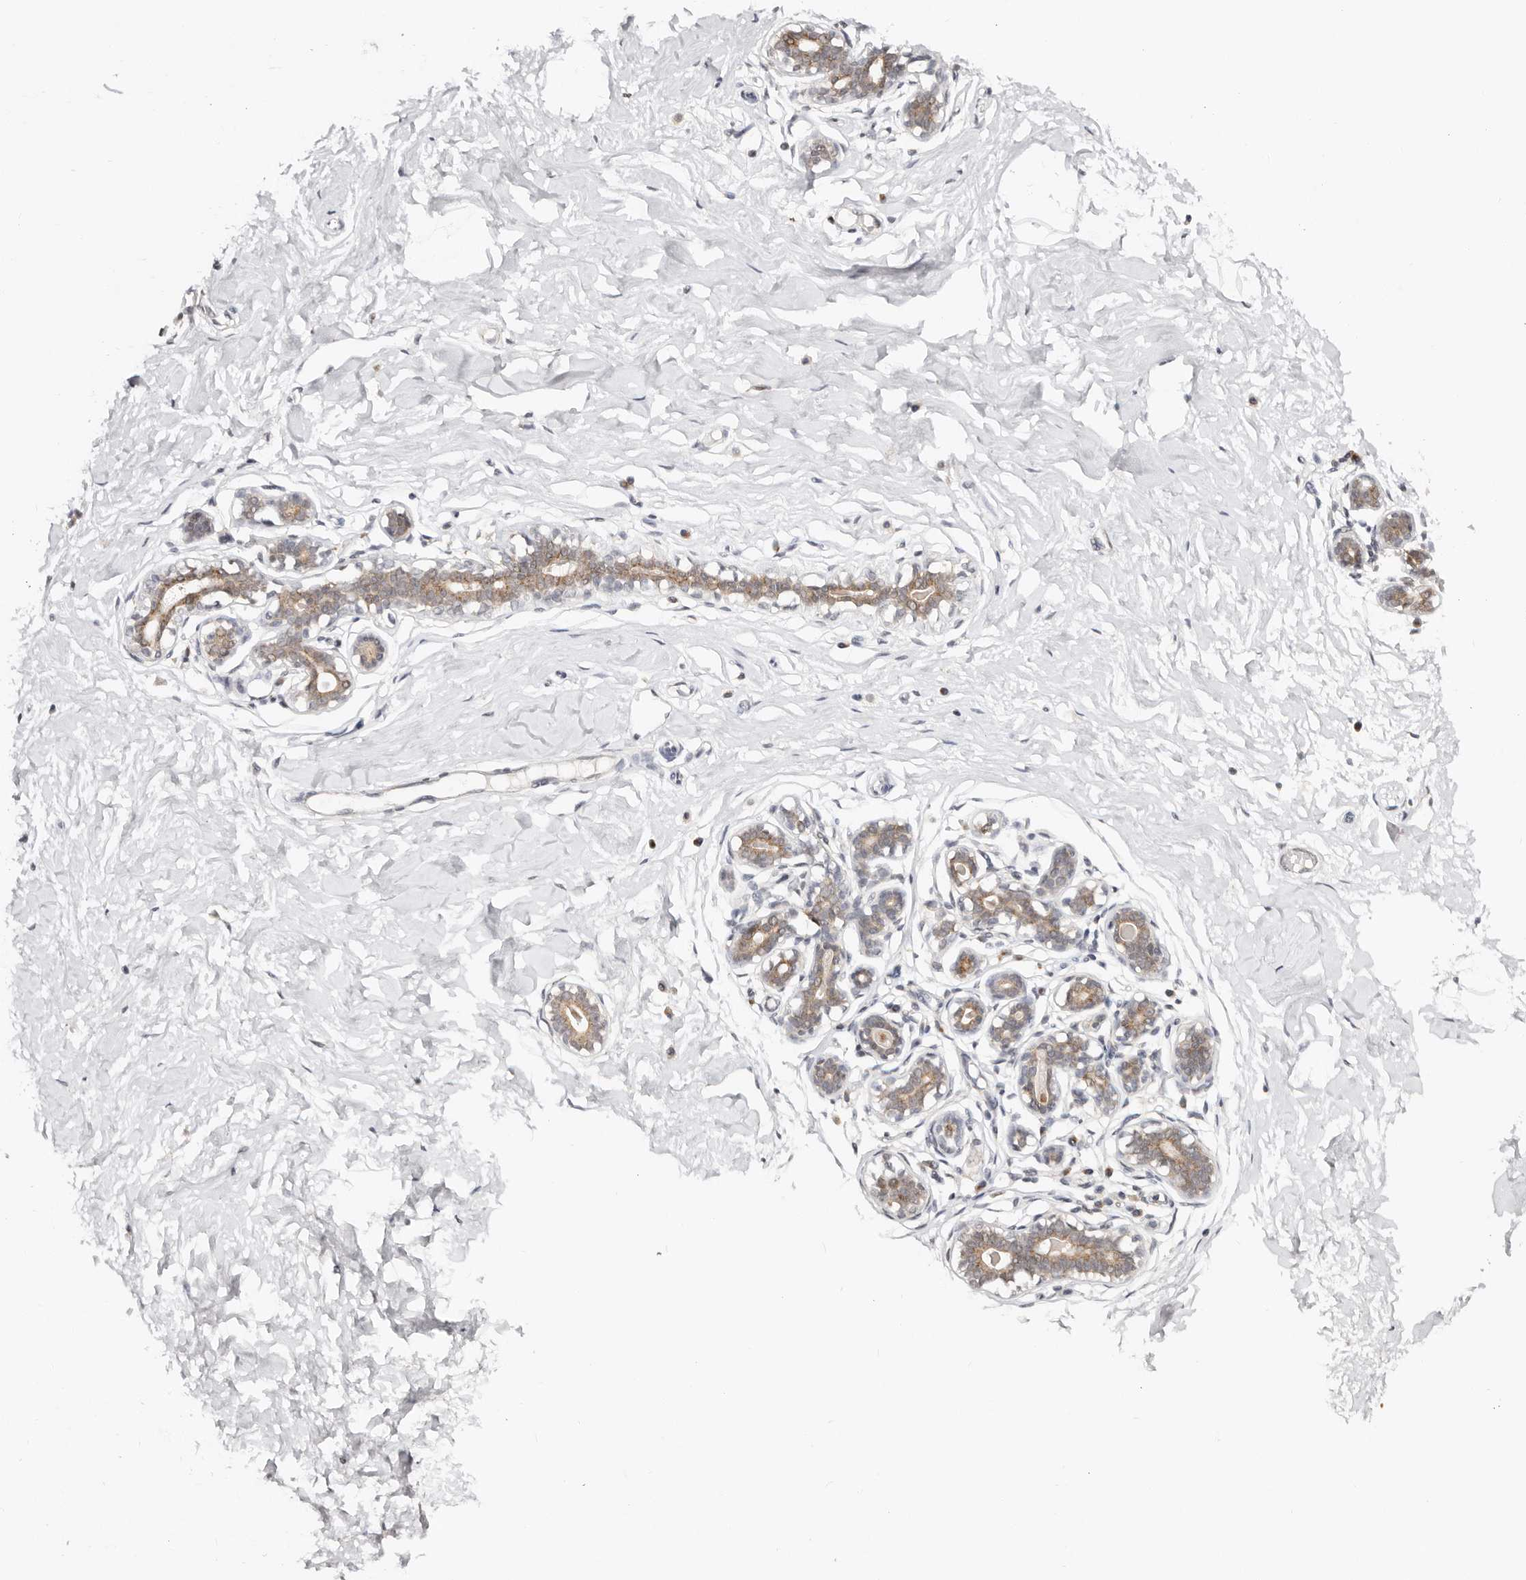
{"staining": {"intensity": "negative", "quantity": "none", "location": "none"}, "tissue": "breast", "cell_type": "Adipocytes", "image_type": "normal", "snomed": [{"axis": "morphology", "description": "Normal tissue, NOS"}, {"axis": "morphology", "description": "Adenoma, NOS"}, {"axis": "topography", "description": "Breast"}], "caption": "DAB immunohistochemical staining of unremarkable human breast displays no significant positivity in adipocytes. Nuclei are stained in blue.", "gene": "VIPAS39", "patient": {"sex": "female", "age": 23}}